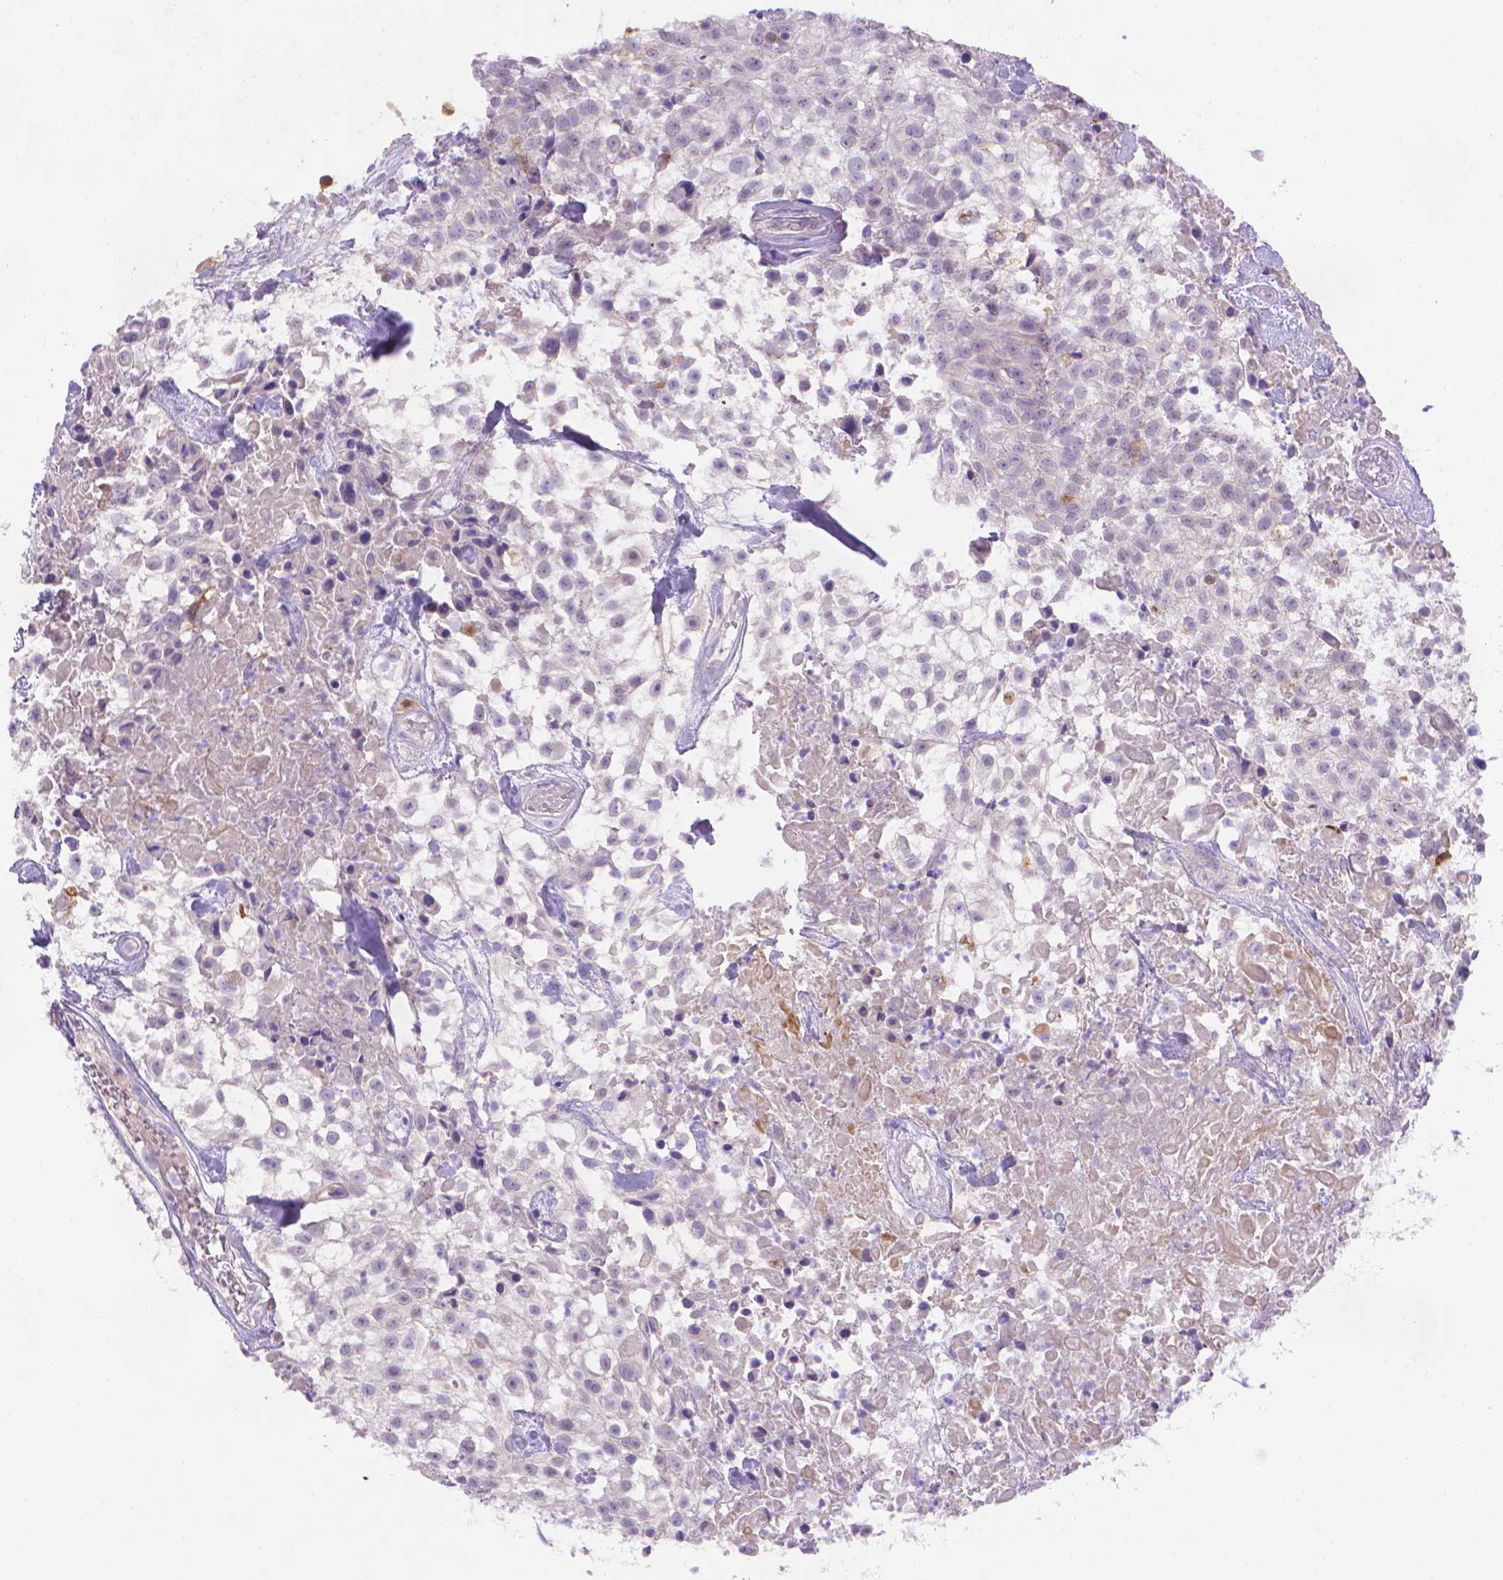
{"staining": {"intensity": "negative", "quantity": "none", "location": "none"}, "tissue": "urothelial cancer", "cell_type": "Tumor cells", "image_type": "cancer", "snomed": [{"axis": "morphology", "description": "Urothelial carcinoma, High grade"}, {"axis": "topography", "description": "Urinary bladder"}], "caption": "High-grade urothelial carcinoma stained for a protein using immunohistochemistry (IHC) displays no staining tumor cells.", "gene": "FGD2", "patient": {"sex": "male", "age": 56}}